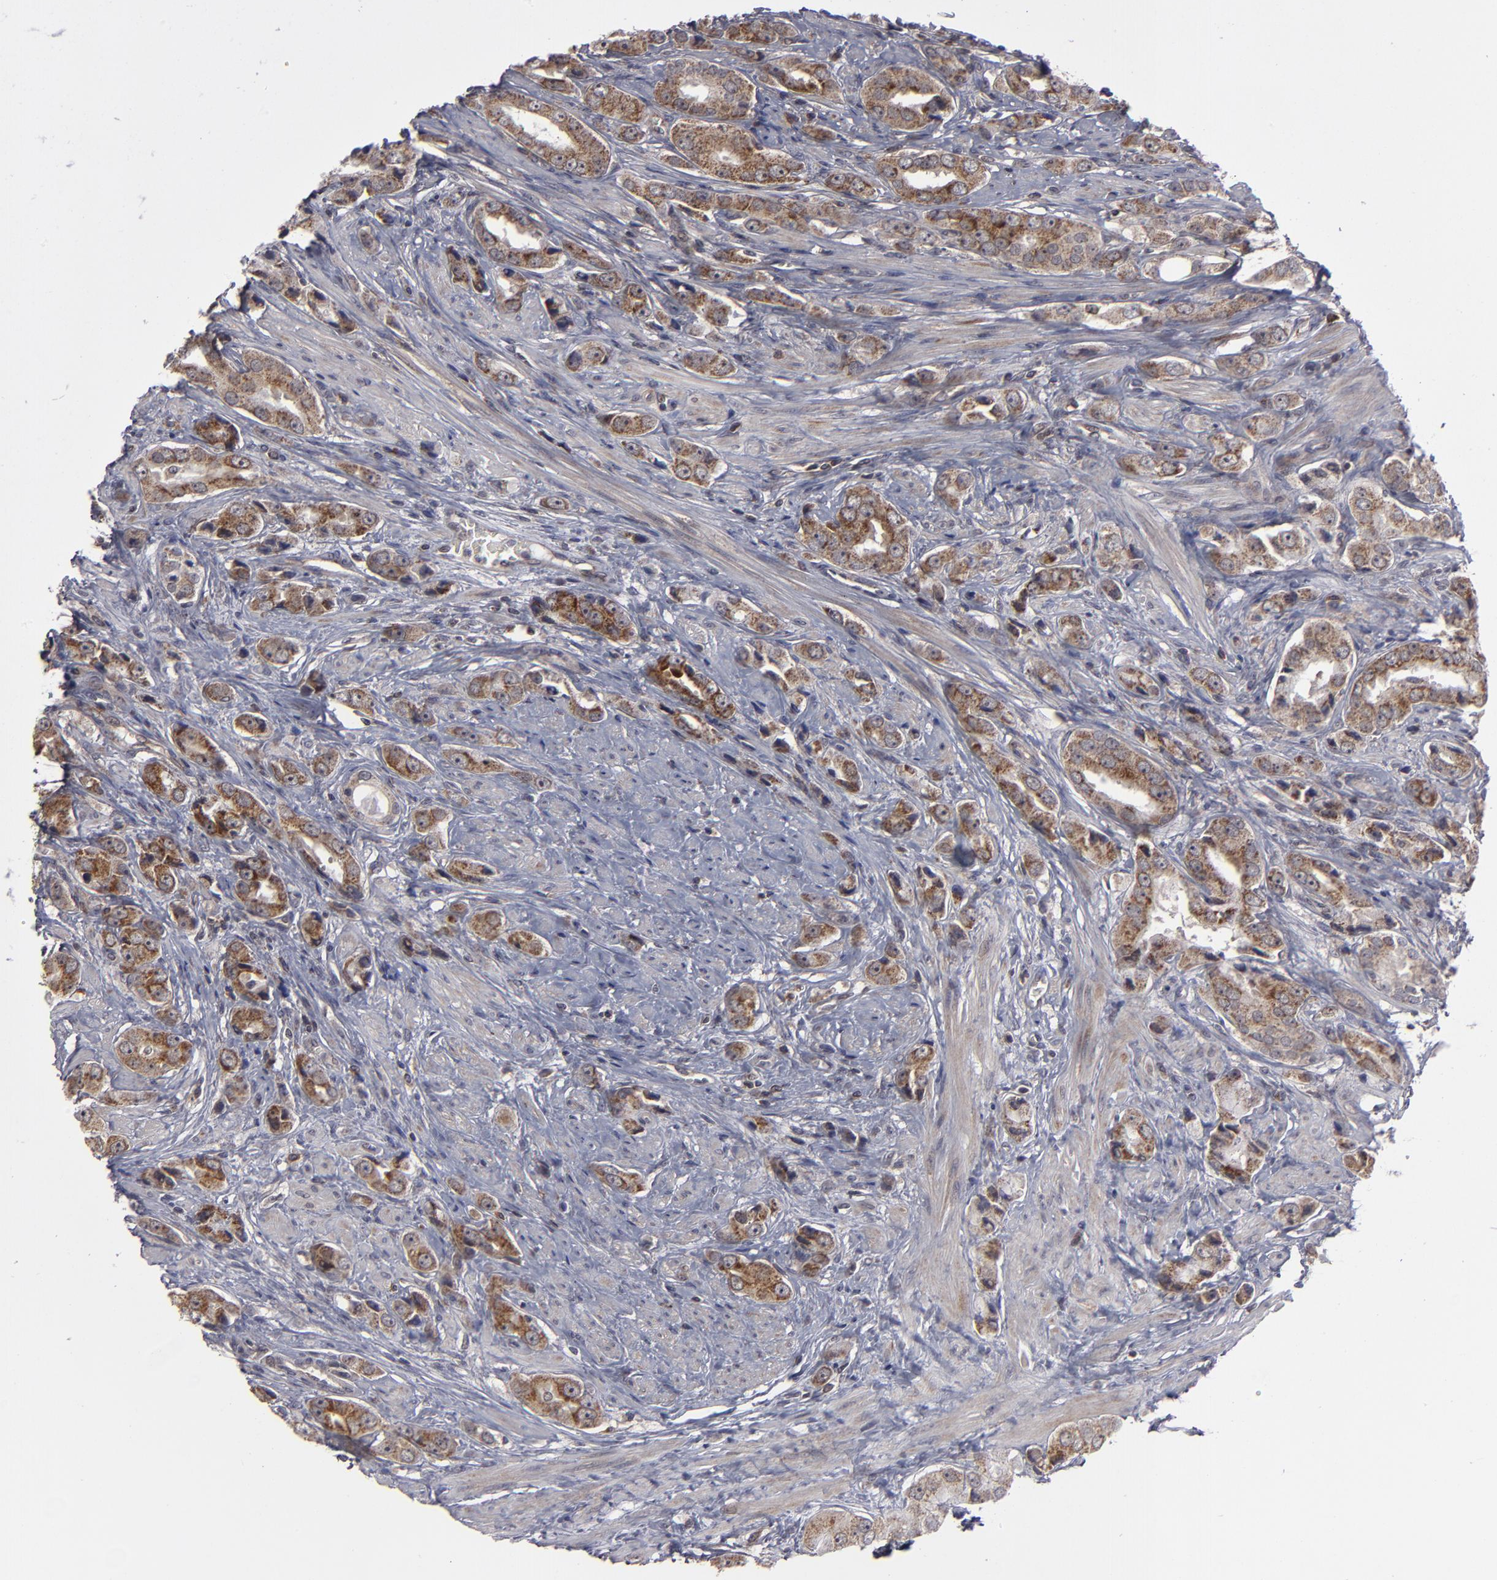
{"staining": {"intensity": "moderate", "quantity": ">75%", "location": "cytoplasmic/membranous"}, "tissue": "prostate cancer", "cell_type": "Tumor cells", "image_type": "cancer", "snomed": [{"axis": "morphology", "description": "Adenocarcinoma, Medium grade"}, {"axis": "topography", "description": "Prostate"}], "caption": "Prostate cancer (medium-grade adenocarcinoma) was stained to show a protein in brown. There is medium levels of moderate cytoplasmic/membranous expression in approximately >75% of tumor cells. The staining was performed using DAB (3,3'-diaminobenzidine) to visualize the protein expression in brown, while the nuclei were stained in blue with hematoxylin (Magnification: 20x).", "gene": "GLCCI1", "patient": {"sex": "male", "age": 53}}